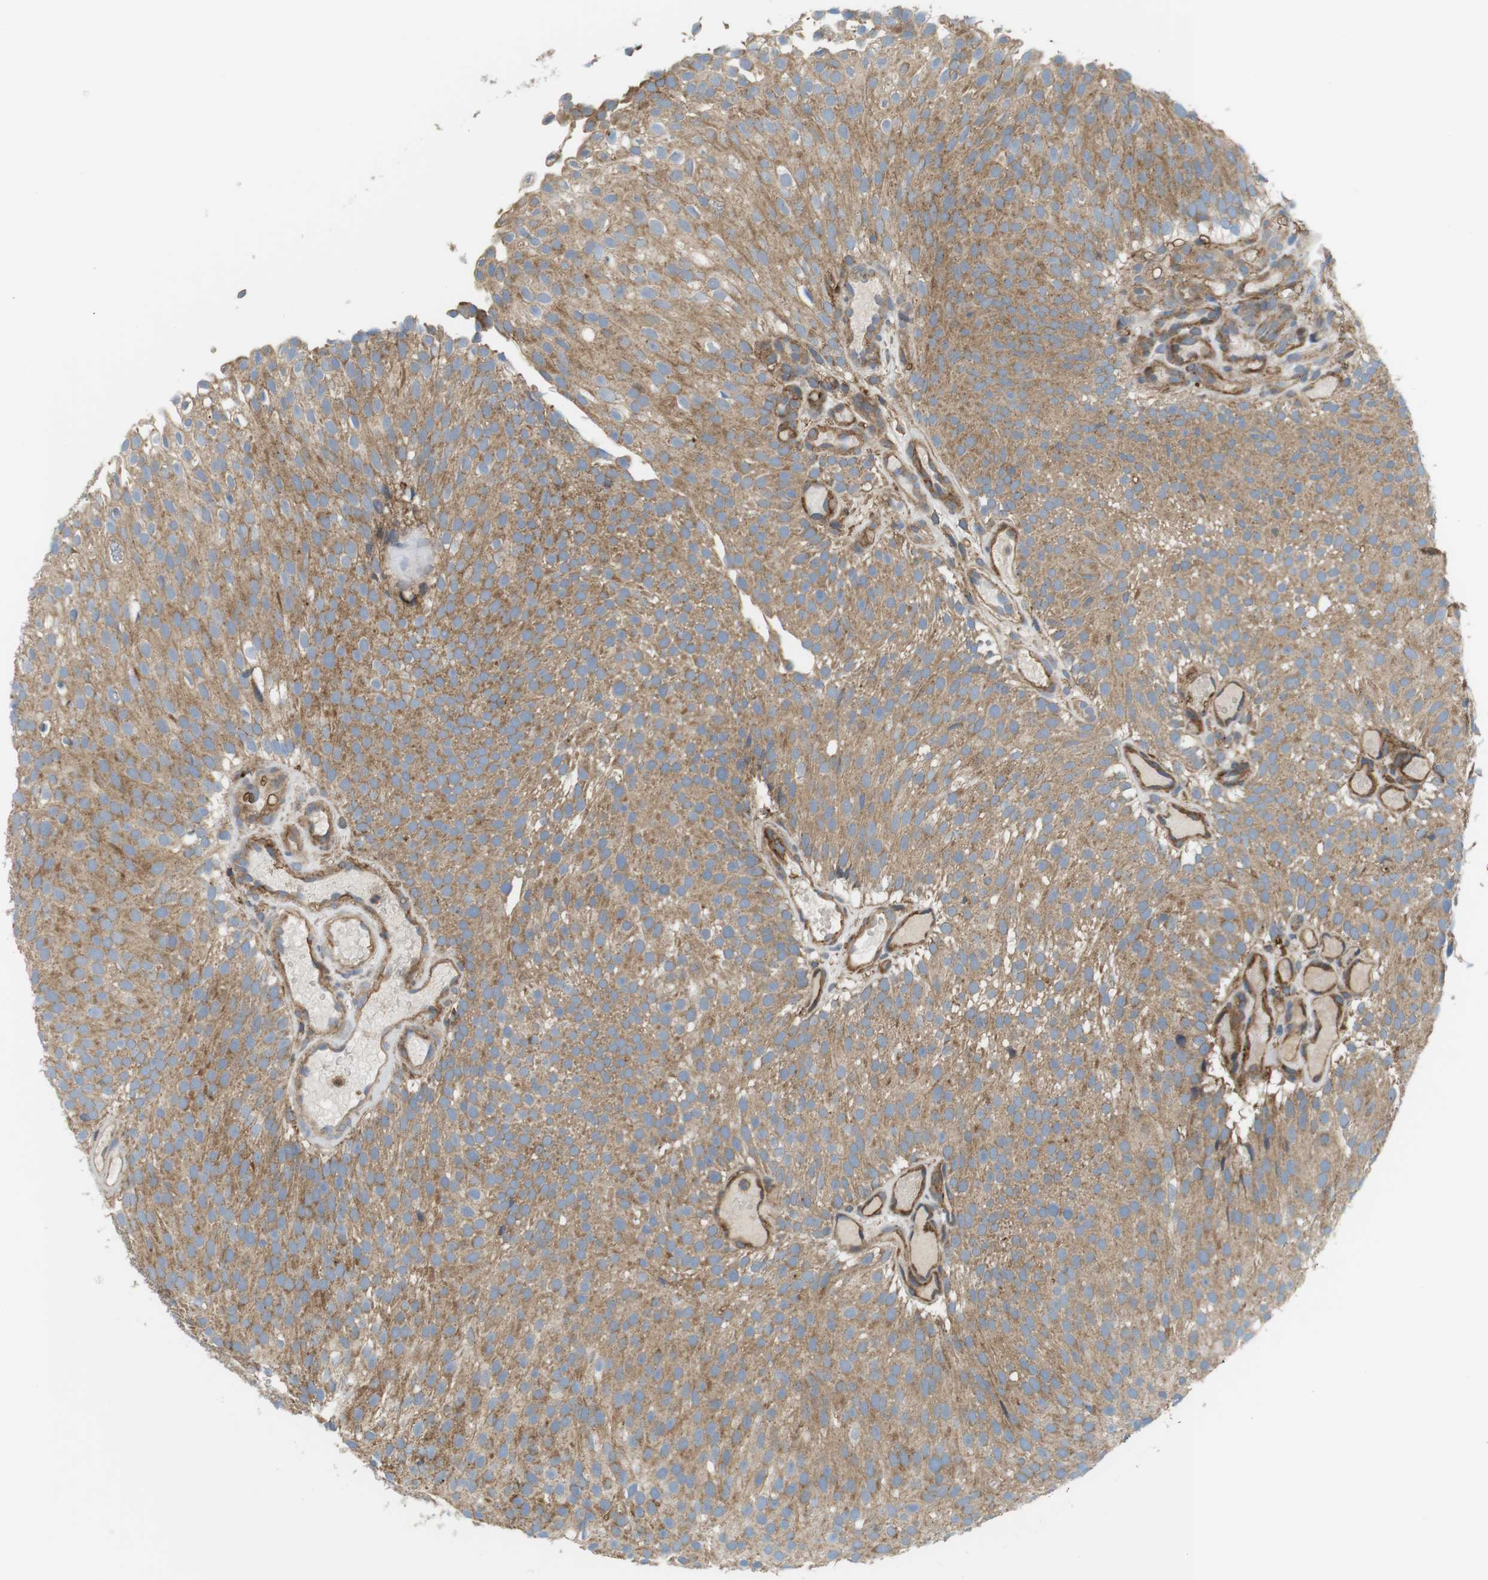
{"staining": {"intensity": "moderate", "quantity": ">75%", "location": "cytoplasmic/membranous"}, "tissue": "urothelial cancer", "cell_type": "Tumor cells", "image_type": "cancer", "snomed": [{"axis": "morphology", "description": "Urothelial carcinoma, Low grade"}, {"axis": "topography", "description": "Urinary bladder"}], "caption": "There is medium levels of moderate cytoplasmic/membranous expression in tumor cells of low-grade urothelial carcinoma, as demonstrated by immunohistochemical staining (brown color).", "gene": "DDAH2", "patient": {"sex": "male", "age": 78}}